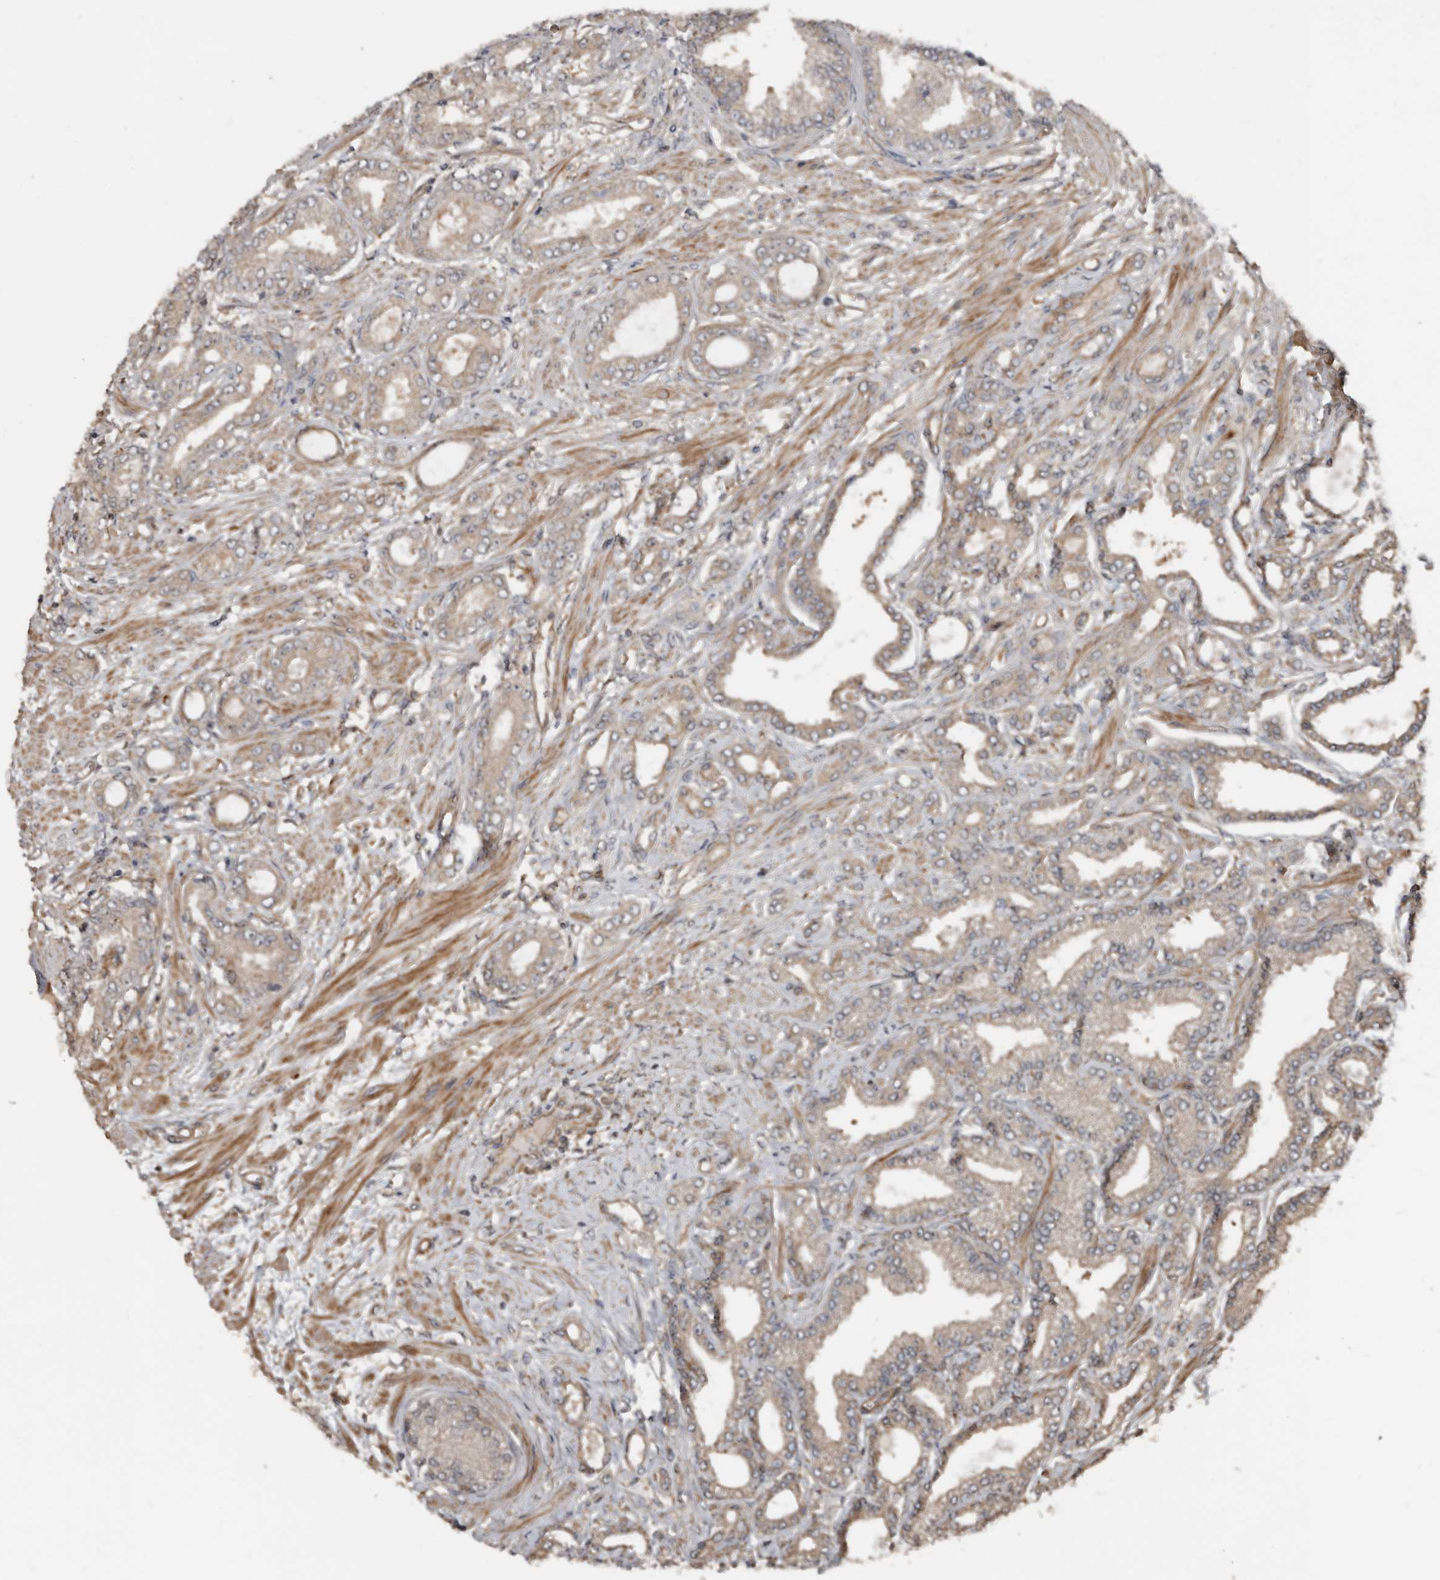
{"staining": {"intensity": "weak", "quantity": ">75%", "location": "cytoplasmic/membranous"}, "tissue": "prostate cancer", "cell_type": "Tumor cells", "image_type": "cancer", "snomed": [{"axis": "morphology", "description": "Adenocarcinoma, Low grade"}, {"axis": "topography", "description": "Prostate"}], "caption": "Tumor cells display weak cytoplasmic/membranous expression in approximately >75% of cells in low-grade adenocarcinoma (prostate).", "gene": "EXOC3L1", "patient": {"sex": "male", "age": 63}}